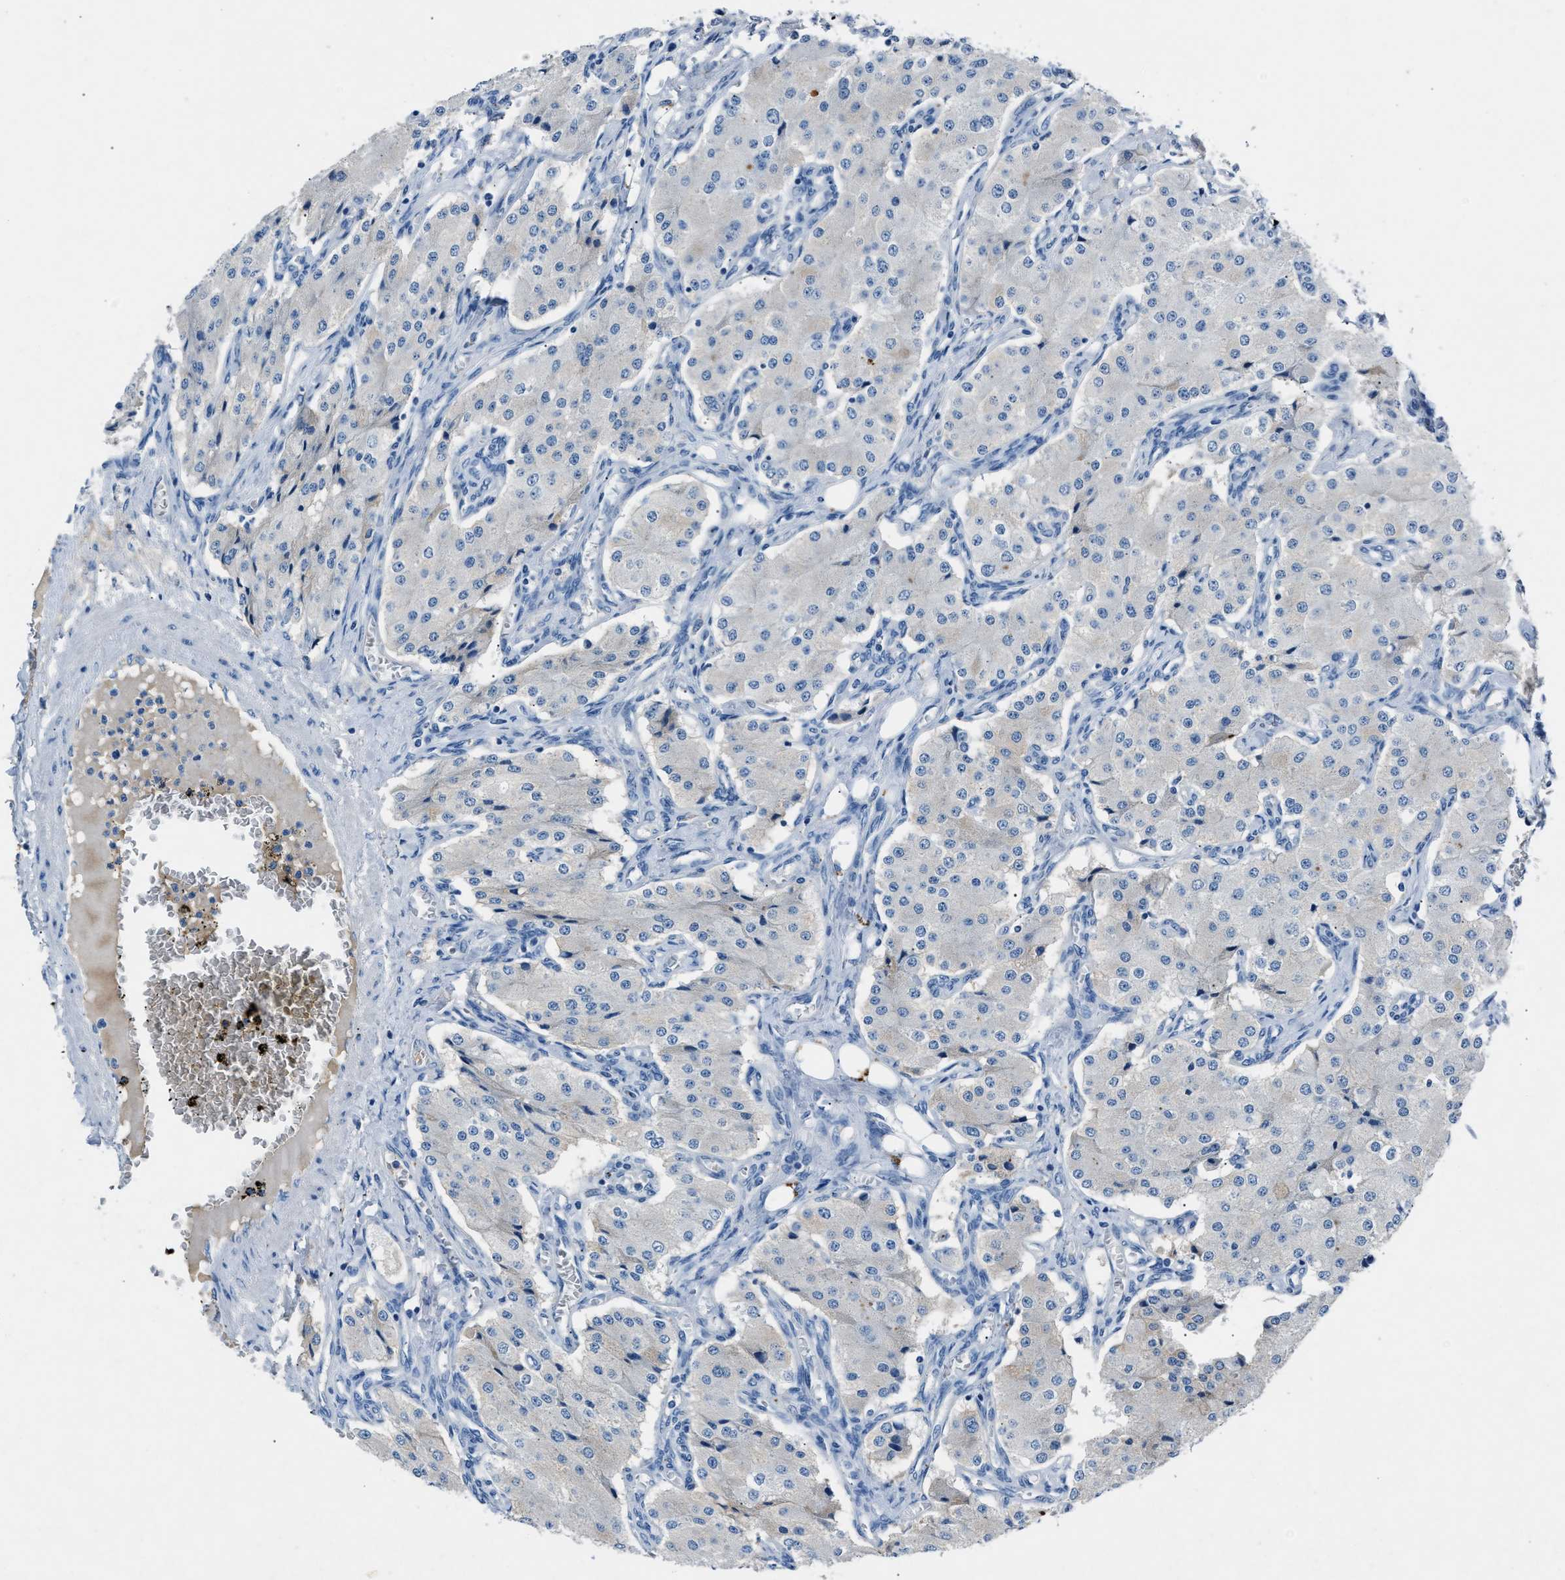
{"staining": {"intensity": "negative", "quantity": "none", "location": "none"}, "tissue": "carcinoid", "cell_type": "Tumor cells", "image_type": "cancer", "snomed": [{"axis": "morphology", "description": "Carcinoid, malignant, NOS"}, {"axis": "topography", "description": "Colon"}], "caption": "This micrograph is of carcinoid (malignant) stained with immunohistochemistry to label a protein in brown with the nuclei are counter-stained blue. There is no expression in tumor cells. (DAB (3,3'-diaminobenzidine) immunohistochemistry (IHC), high magnification).", "gene": "DNAAF5", "patient": {"sex": "female", "age": 52}}